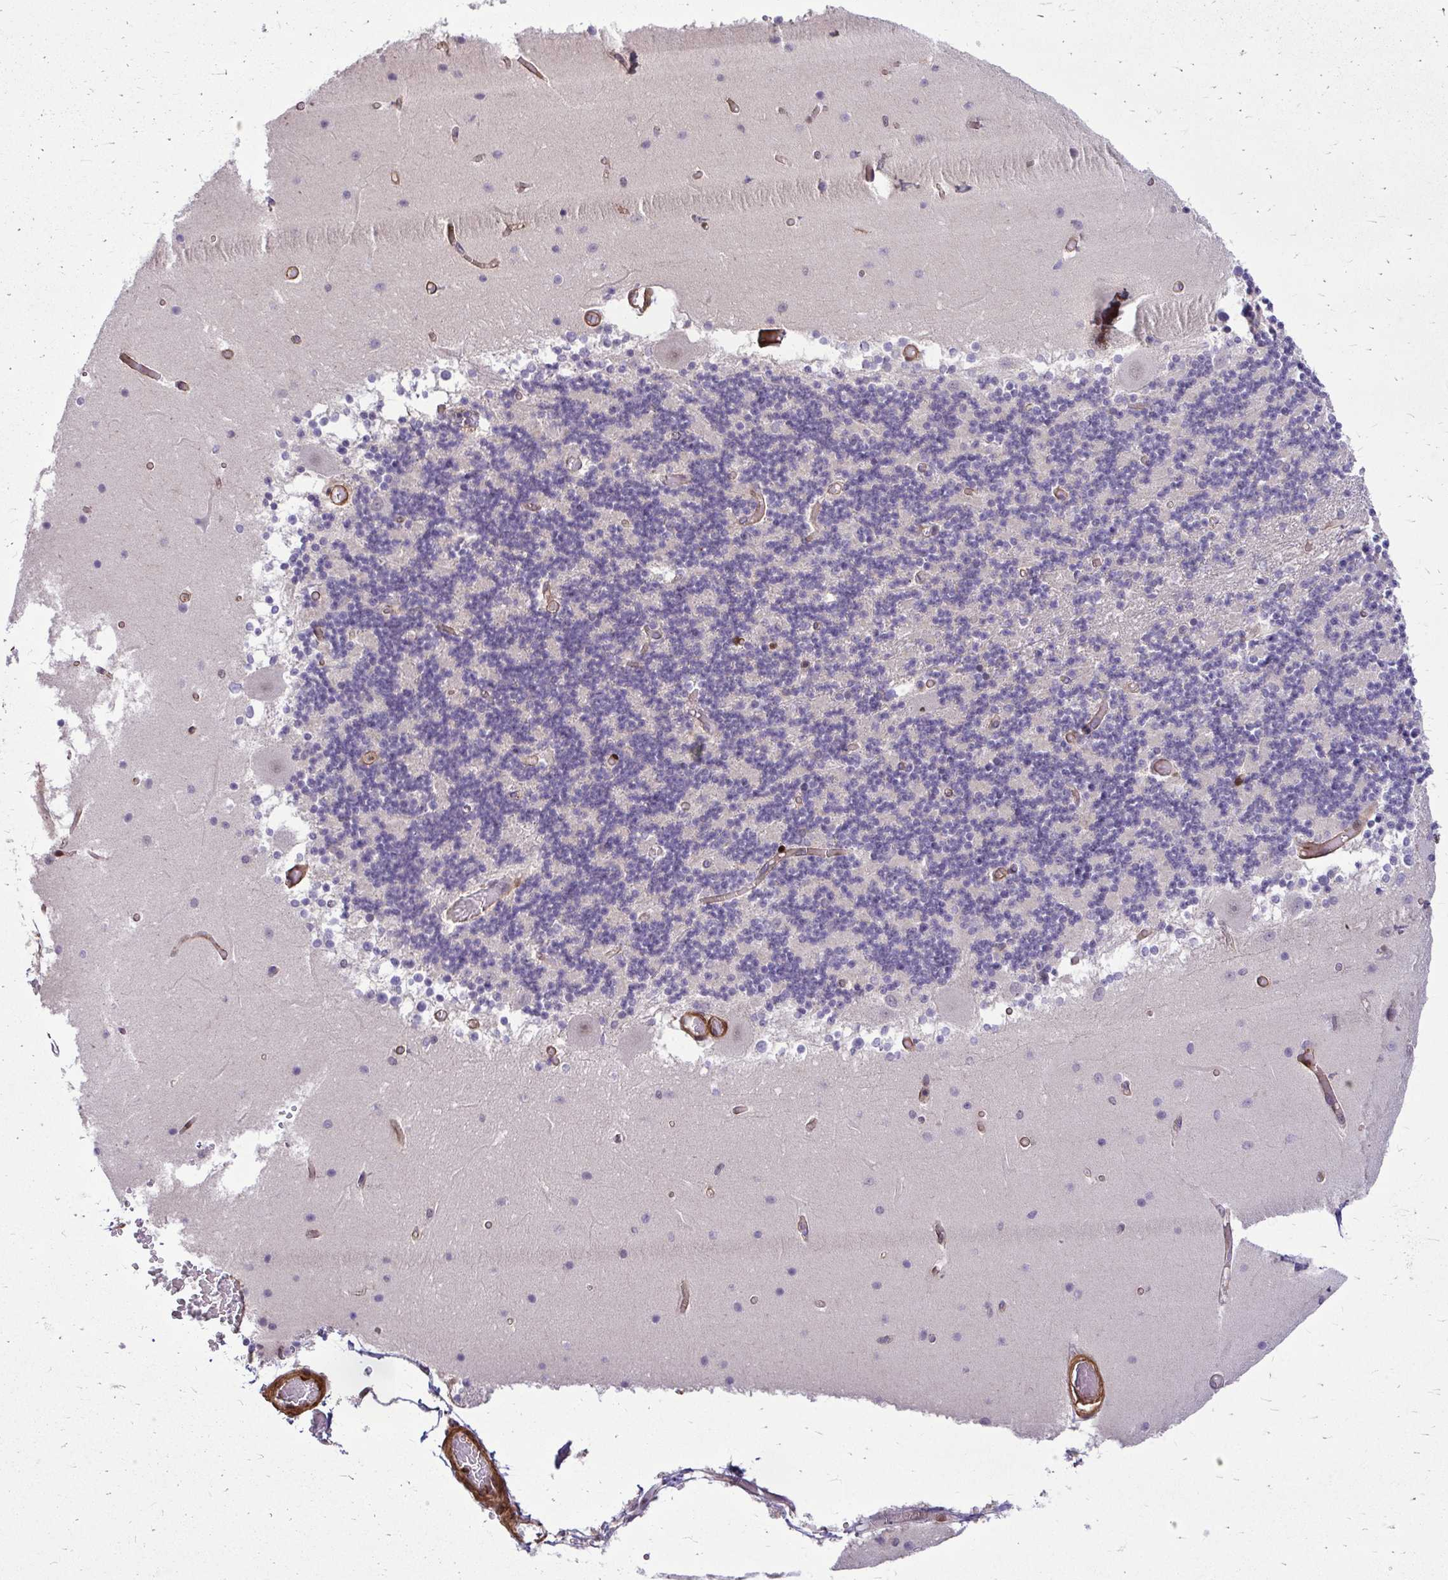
{"staining": {"intensity": "negative", "quantity": "none", "location": "none"}, "tissue": "cerebellum", "cell_type": "Cells in granular layer", "image_type": "normal", "snomed": [{"axis": "morphology", "description": "Normal tissue, NOS"}, {"axis": "topography", "description": "Cerebellum"}], "caption": "This is an immunohistochemistry image of unremarkable cerebellum. There is no positivity in cells in granular layer.", "gene": "TRIP6", "patient": {"sex": "female", "age": 28}}